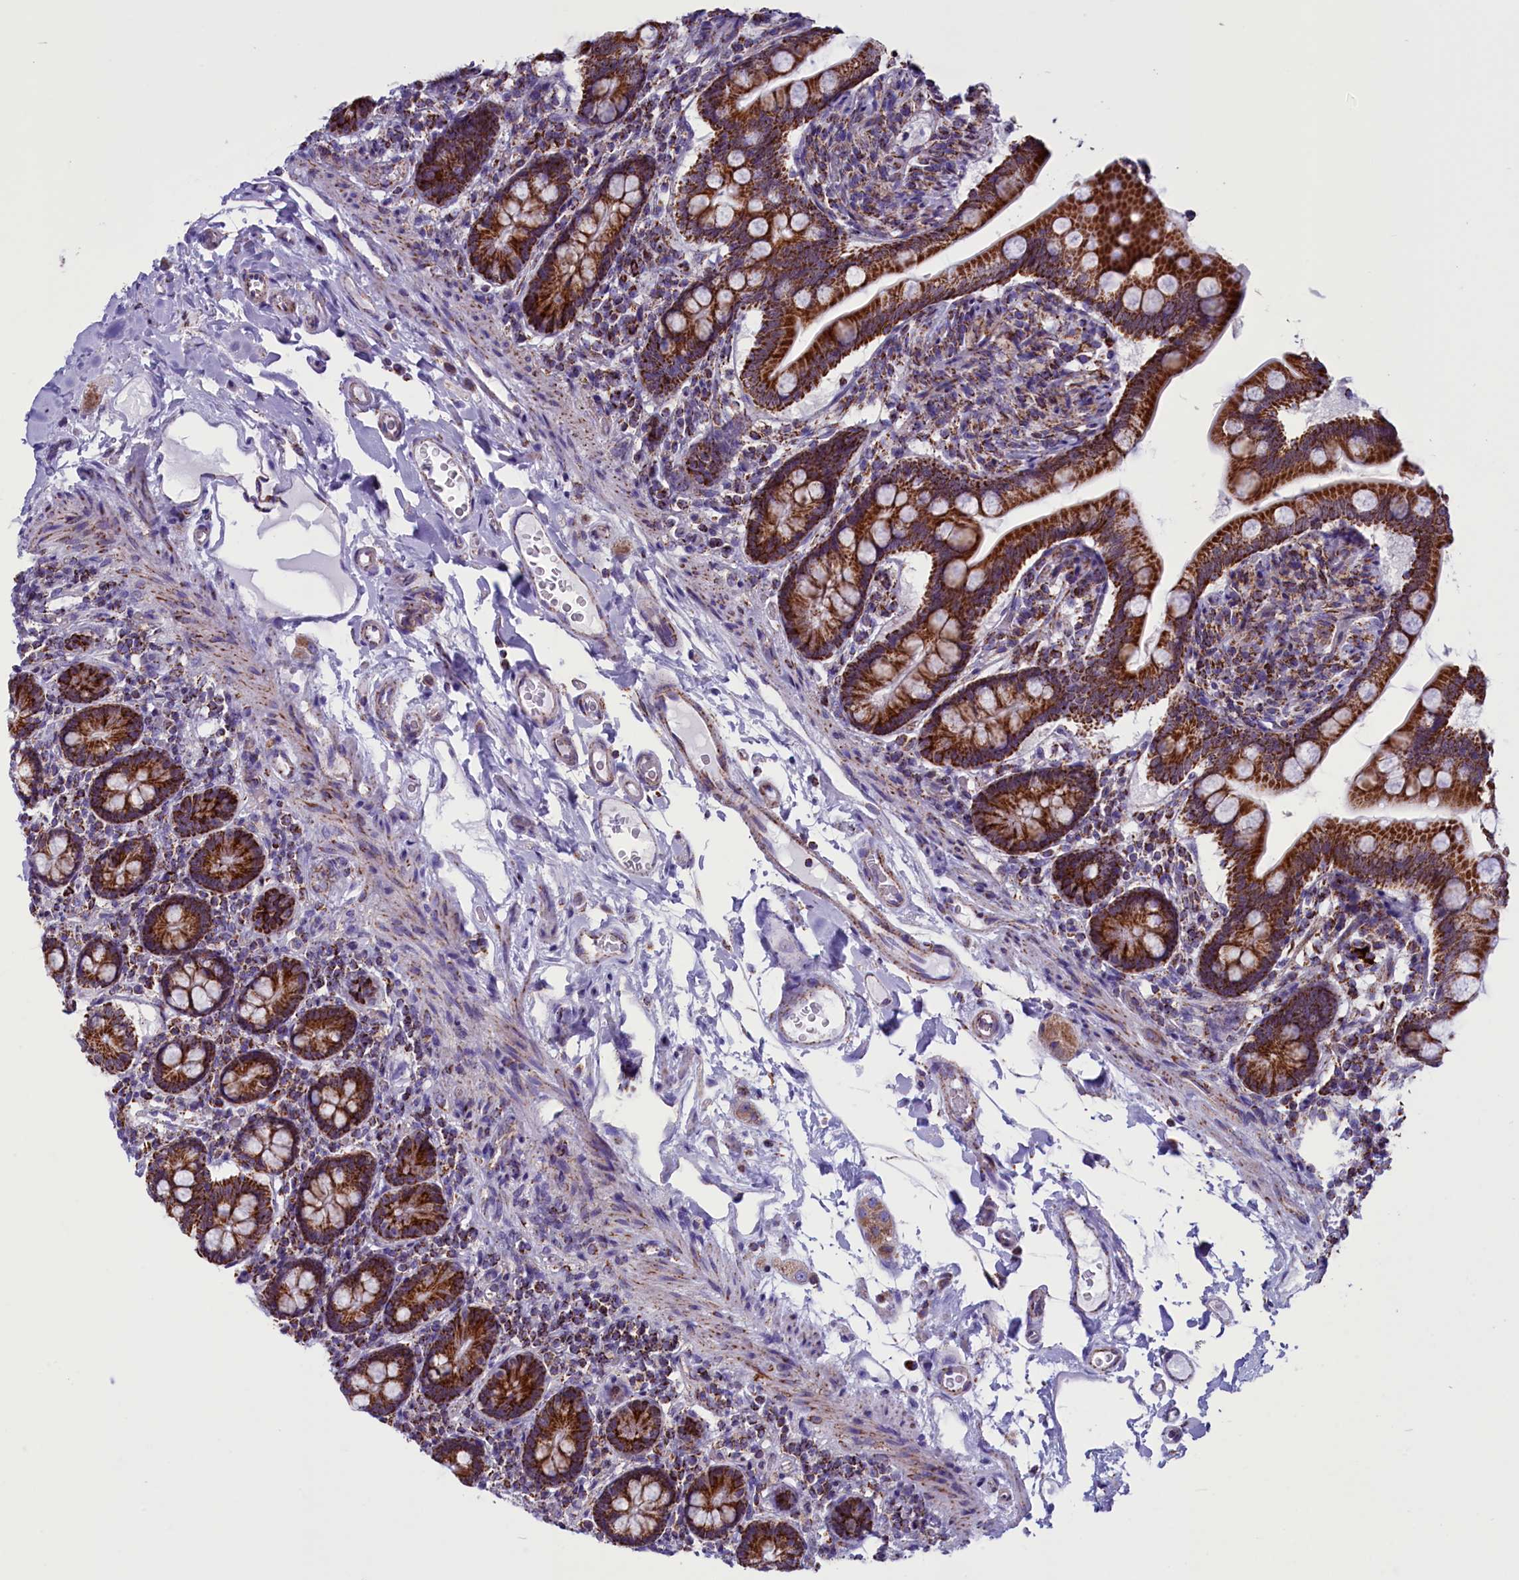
{"staining": {"intensity": "strong", "quantity": ">75%", "location": "cytoplasmic/membranous"}, "tissue": "small intestine", "cell_type": "Glandular cells", "image_type": "normal", "snomed": [{"axis": "morphology", "description": "Normal tissue, NOS"}, {"axis": "topography", "description": "Small intestine"}], "caption": "Normal small intestine shows strong cytoplasmic/membranous expression in about >75% of glandular cells, visualized by immunohistochemistry. The protein of interest is shown in brown color, while the nuclei are stained blue.", "gene": "ICA1L", "patient": {"sex": "female", "age": 64}}